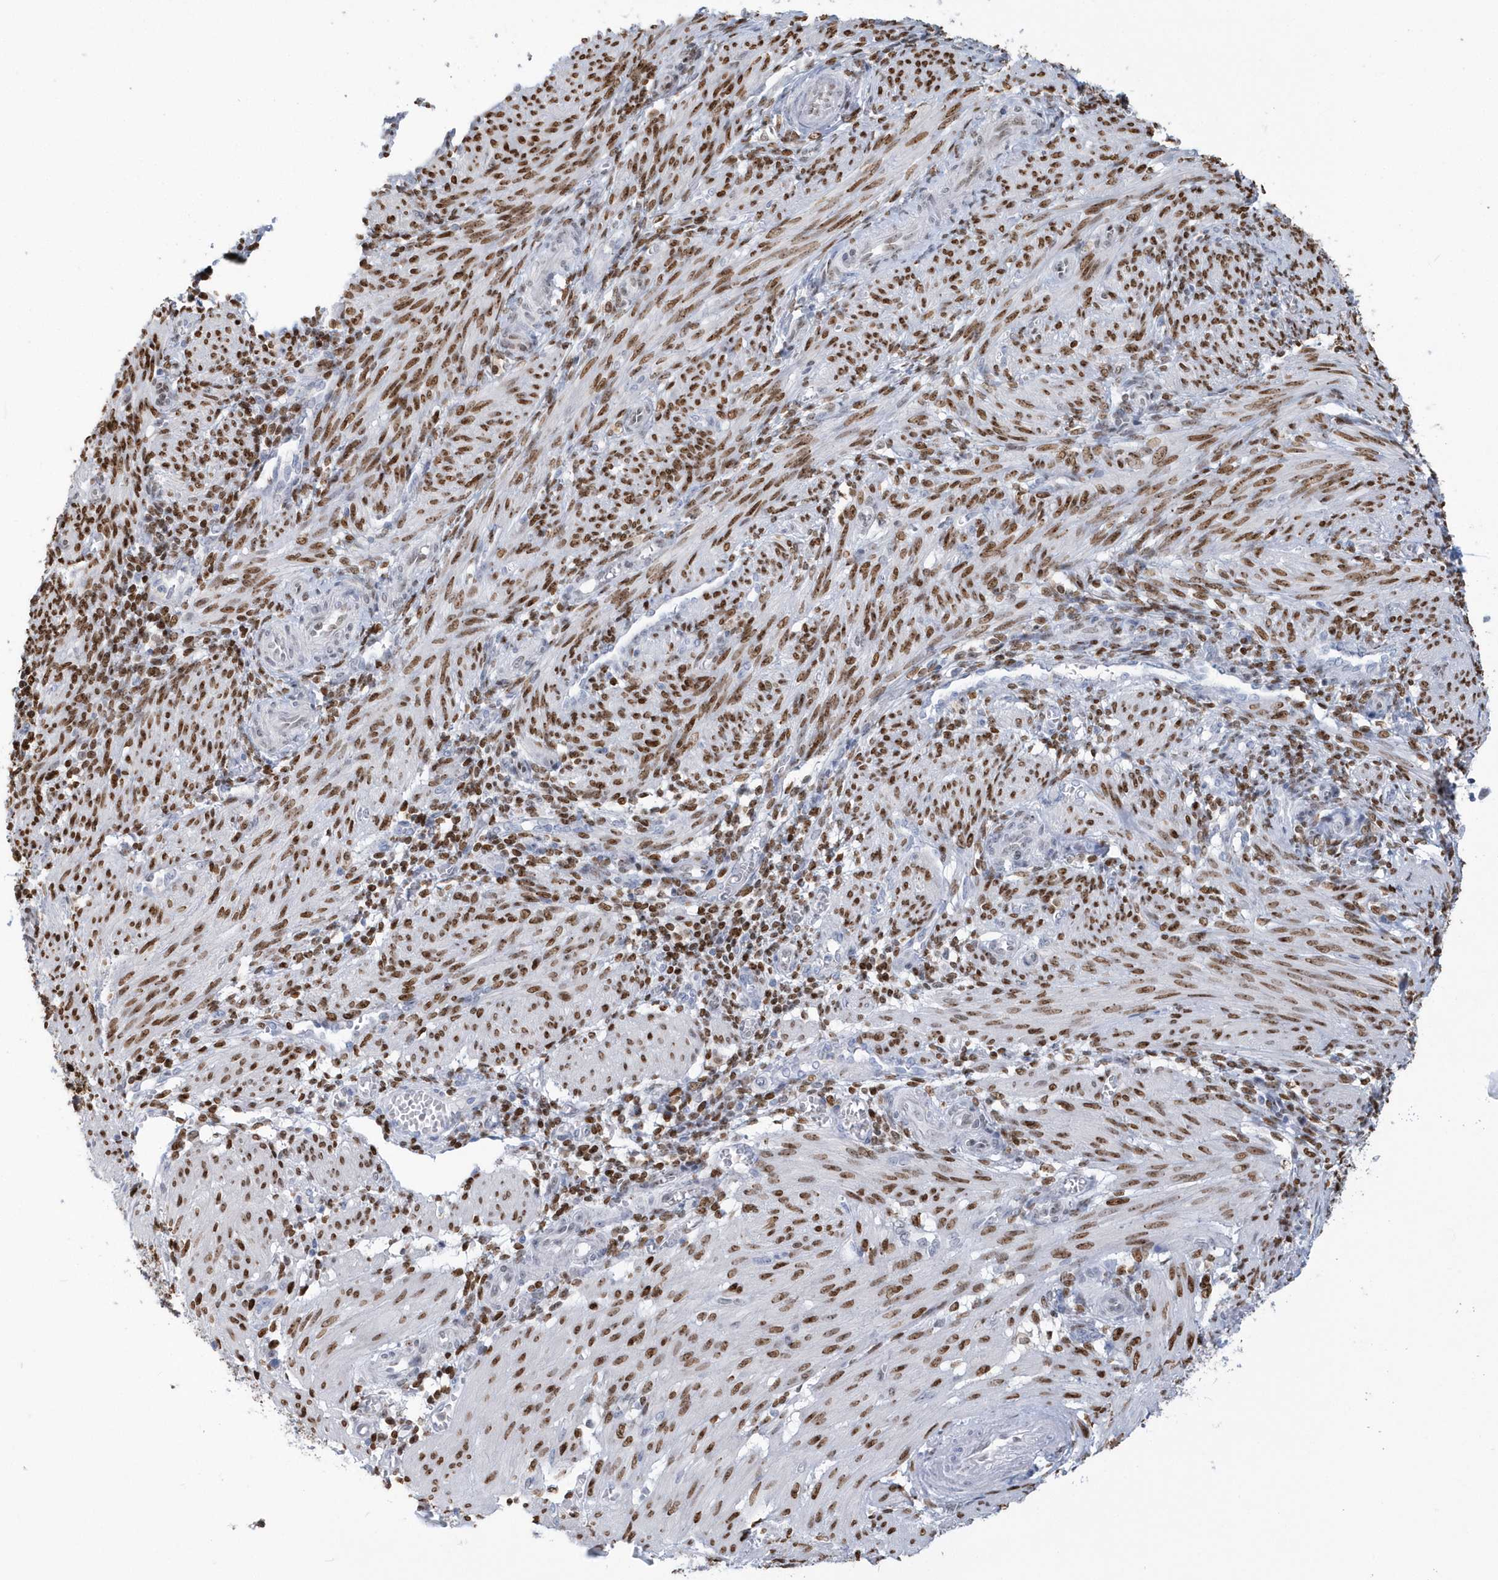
{"staining": {"intensity": "moderate", "quantity": ">75%", "location": "nuclear"}, "tissue": "smooth muscle", "cell_type": "Smooth muscle cells", "image_type": "normal", "snomed": [{"axis": "morphology", "description": "Normal tissue, NOS"}, {"axis": "topography", "description": "Smooth muscle"}], "caption": "An IHC photomicrograph of unremarkable tissue is shown. Protein staining in brown shows moderate nuclear positivity in smooth muscle within smooth muscle cells. The staining was performed using DAB, with brown indicating positive protein expression. Nuclei are stained blue with hematoxylin.", "gene": "MACROH2A2", "patient": {"sex": "female", "age": 39}}